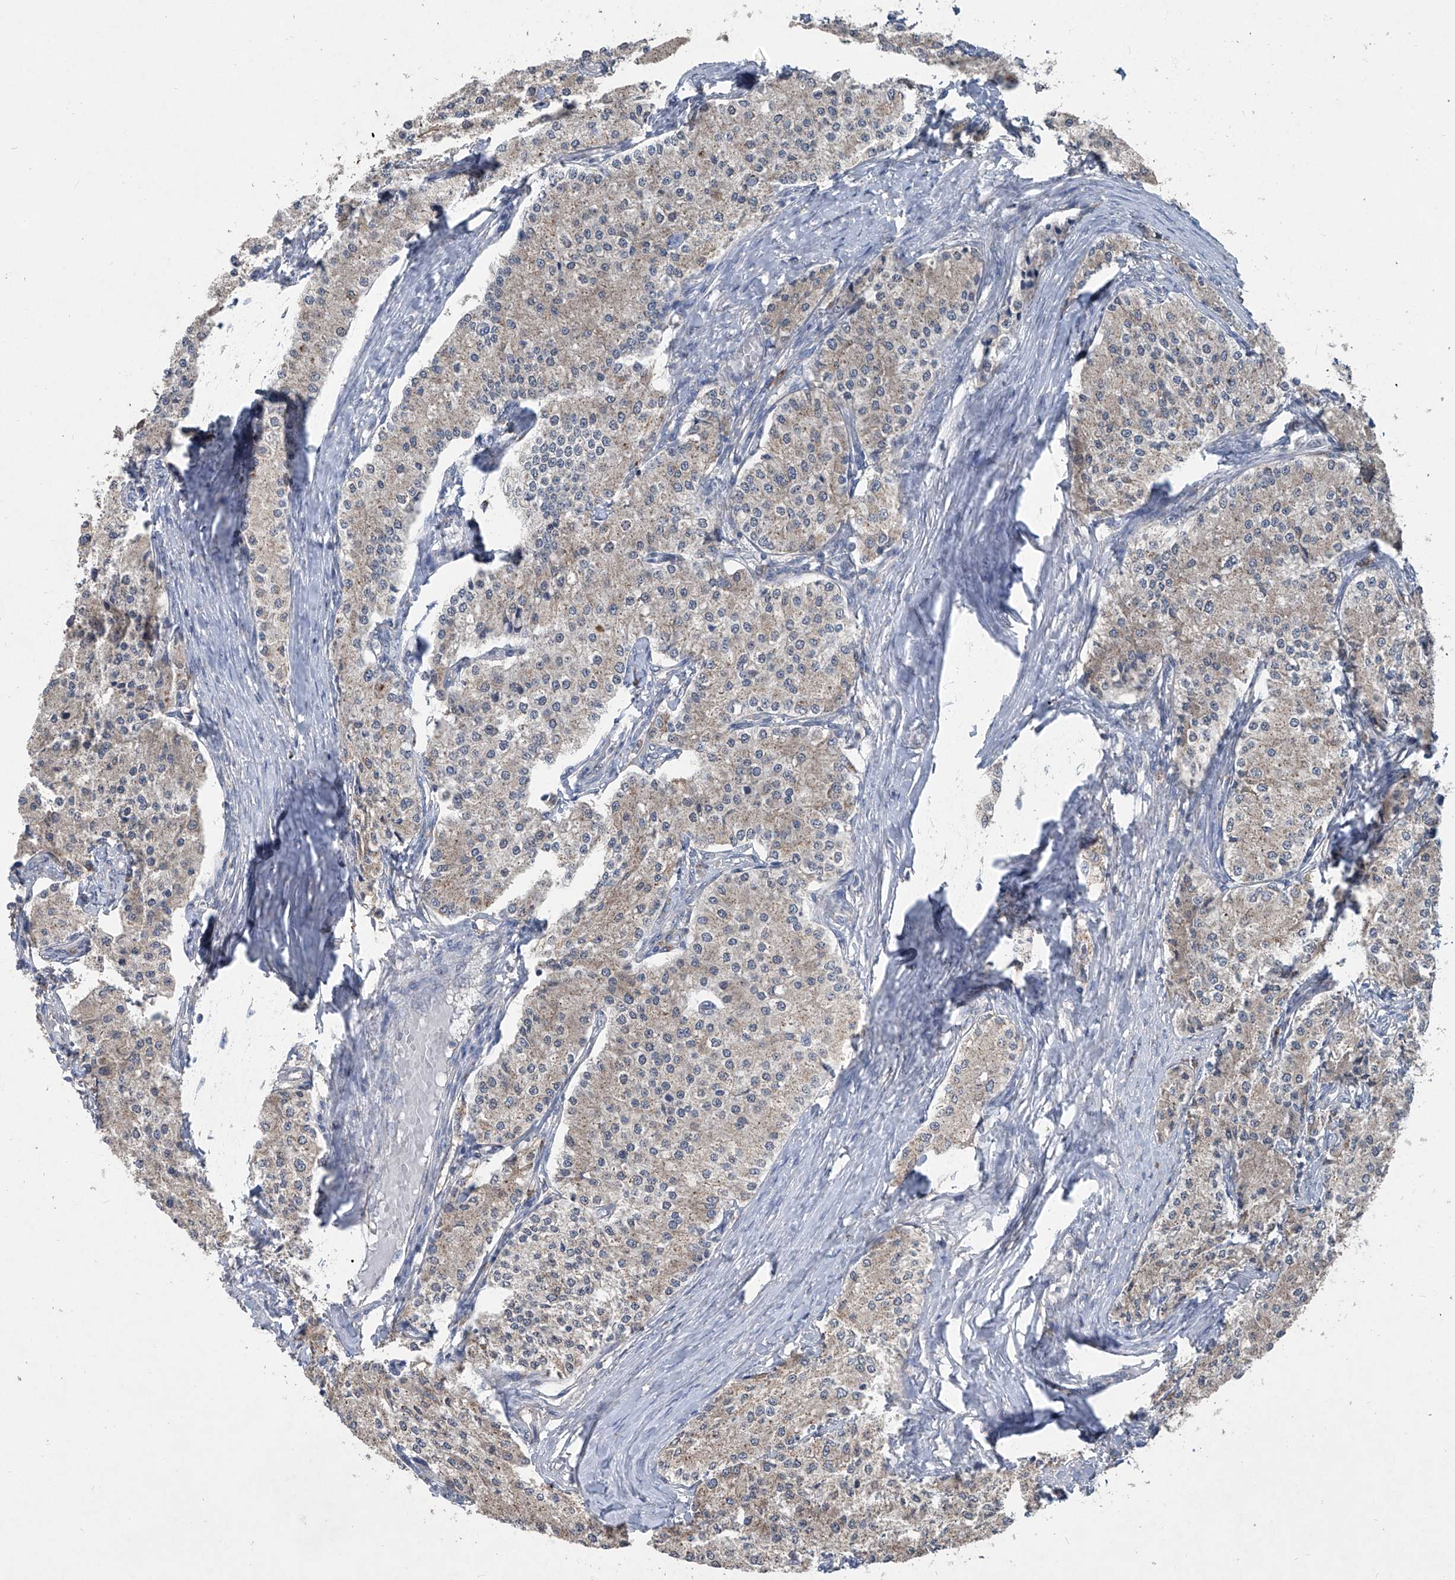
{"staining": {"intensity": "weak", "quantity": "25%-75%", "location": "cytoplasmic/membranous"}, "tissue": "carcinoid", "cell_type": "Tumor cells", "image_type": "cancer", "snomed": [{"axis": "morphology", "description": "Carcinoid, malignant, NOS"}, {"axis": "topography", "description": "Colon"}], "caption": "The image shows immunohistochemical staining of malignant carcinoid. There is weak cytoplasmic/membranous expression is identified in about 25%-75% of tumor cells.", "gene": "PCSK5", "patient": {"sex": "female", "age": 52}}